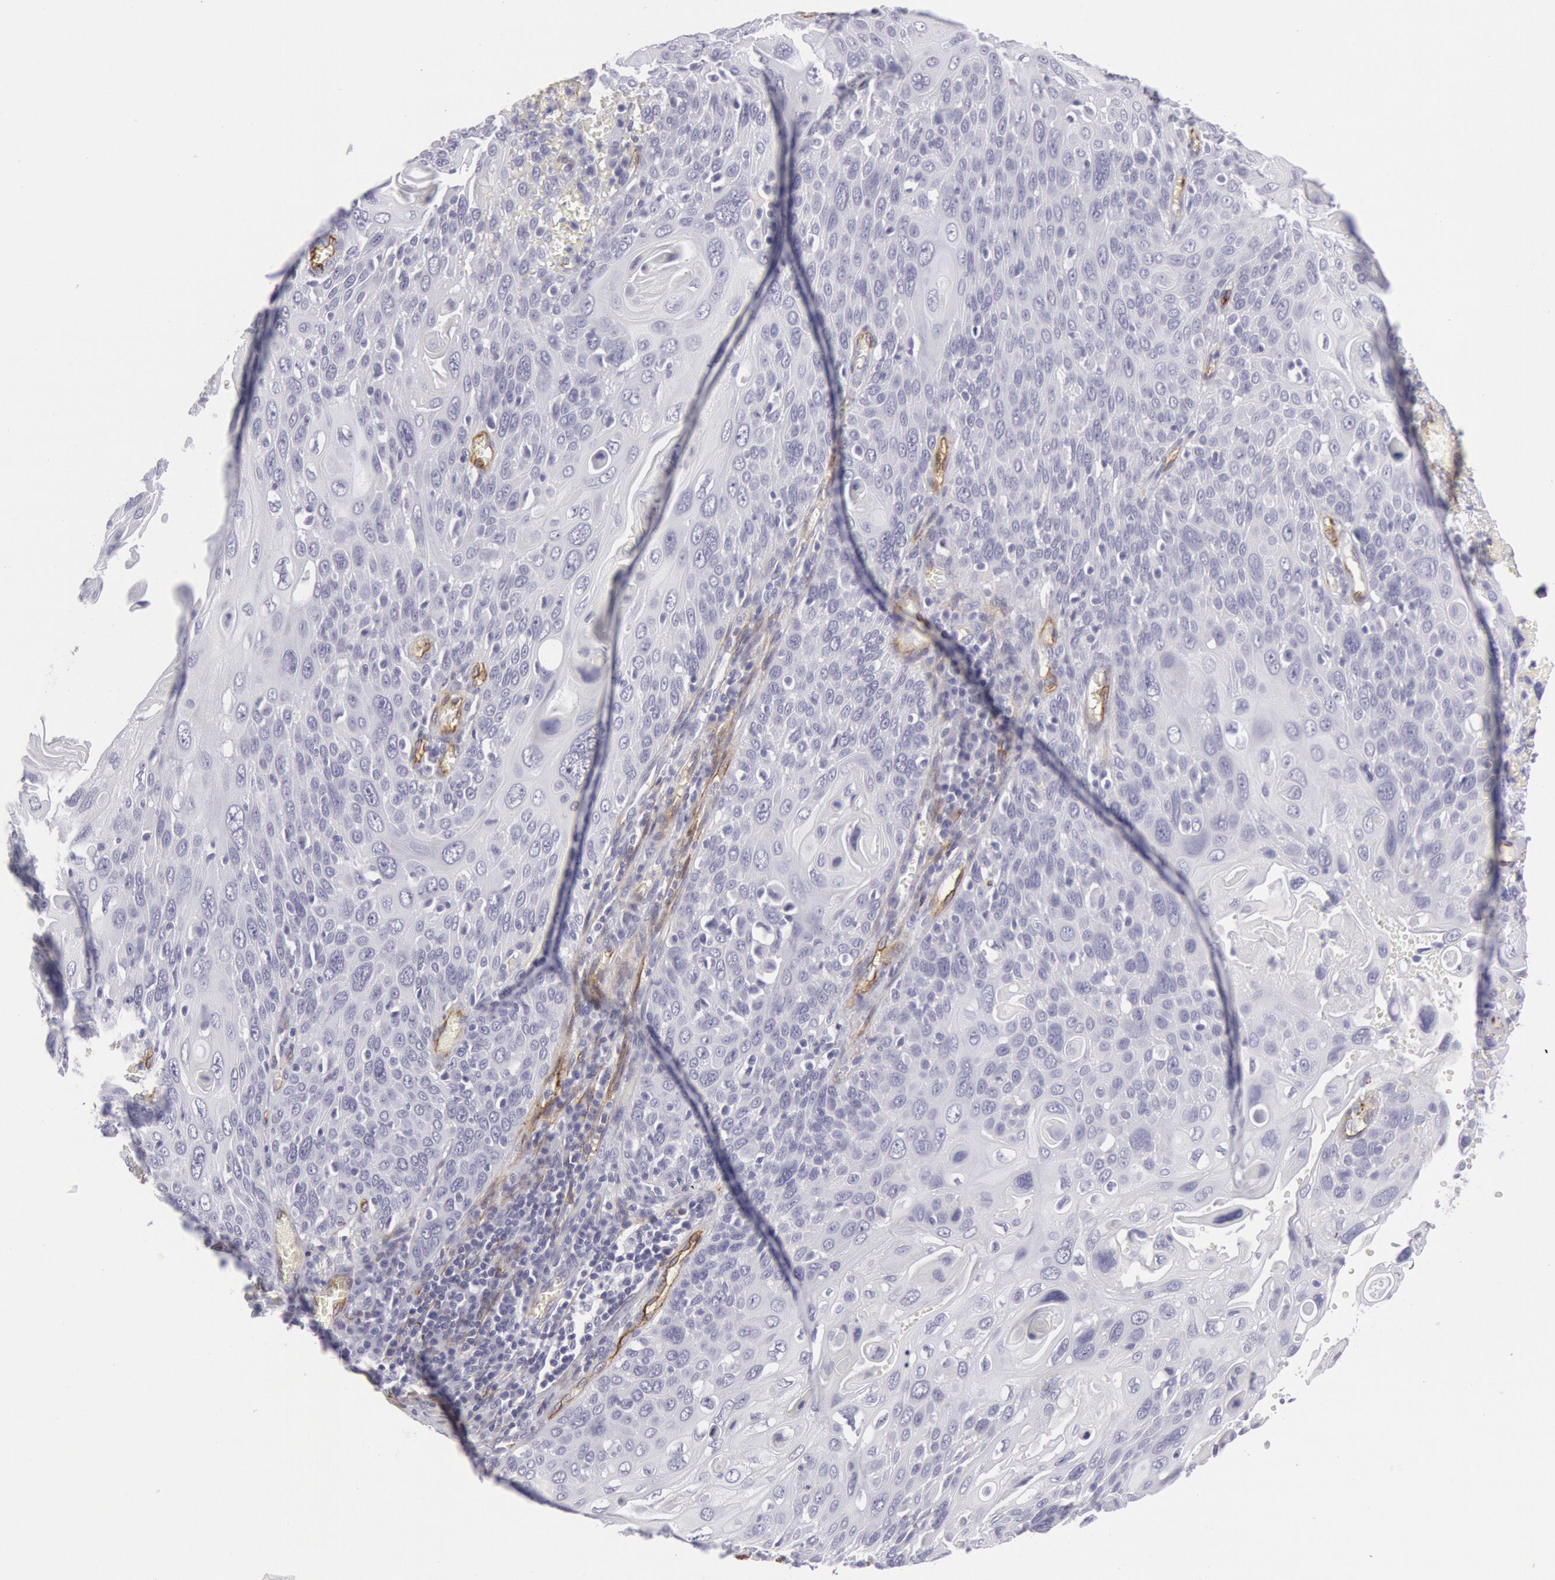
{"staining": {"intensity": "negative", "quantity": "none", "location": "none"}, "tissue": "cervical cancer", "cell_type": "Tumor cells", "image_type": "cancer", "snomed": [{"axis": "morphology", "description": "Squamous cell carcinoma, NOS"}, {"axis": "topography", "description": "Cervix"}], "caption": "DAB immunohistochemical staining of human cervical cancer (squamous cell carcinoma) demonstrates no significant positivity in tumor cells.", "gene": "CDH13", "patient": {"sex": "female", "age": 54}}